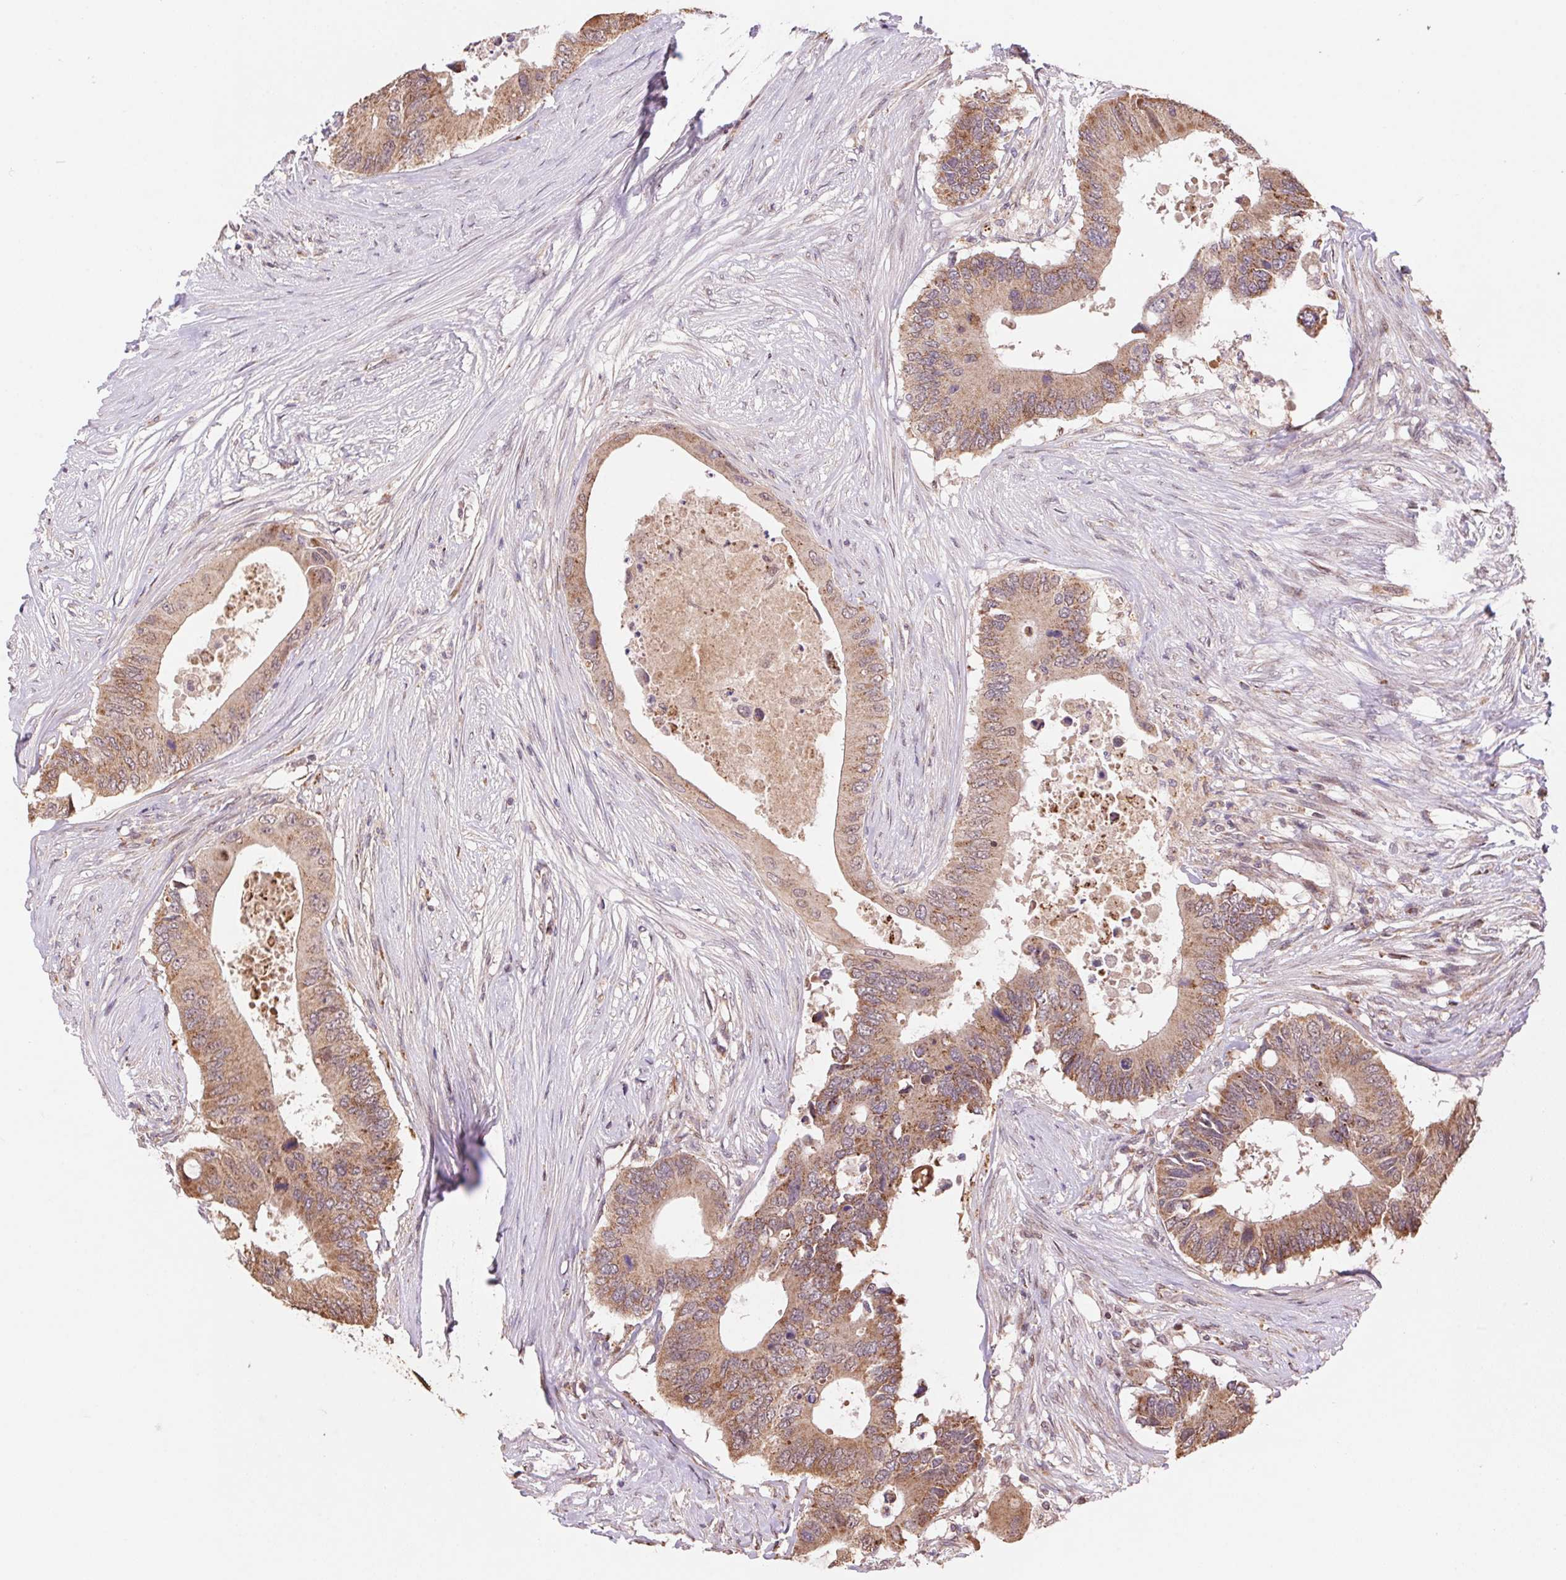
{"staining": {"intensity": "moderate", "quantity": ">75%", "location": "cytoplasmic/membranous"}, "tissue": "colorectal cancer", "cell_type": "Tumor cells", "image_type": "cancer", "snomed": [{"axis": "morphology", "description": "Adenocarcinoma, NOS"}, {"axis": "topography", "description": "Colon"}], "caption": "Protein expression analysis of adenocarcinoma (colorectal) exhibits moderate cytoplasmic/membranous expression in approximately >75% of tumor cells.", "gene": "PDHA1", "patient": {"sex": "male", "age": 71}}